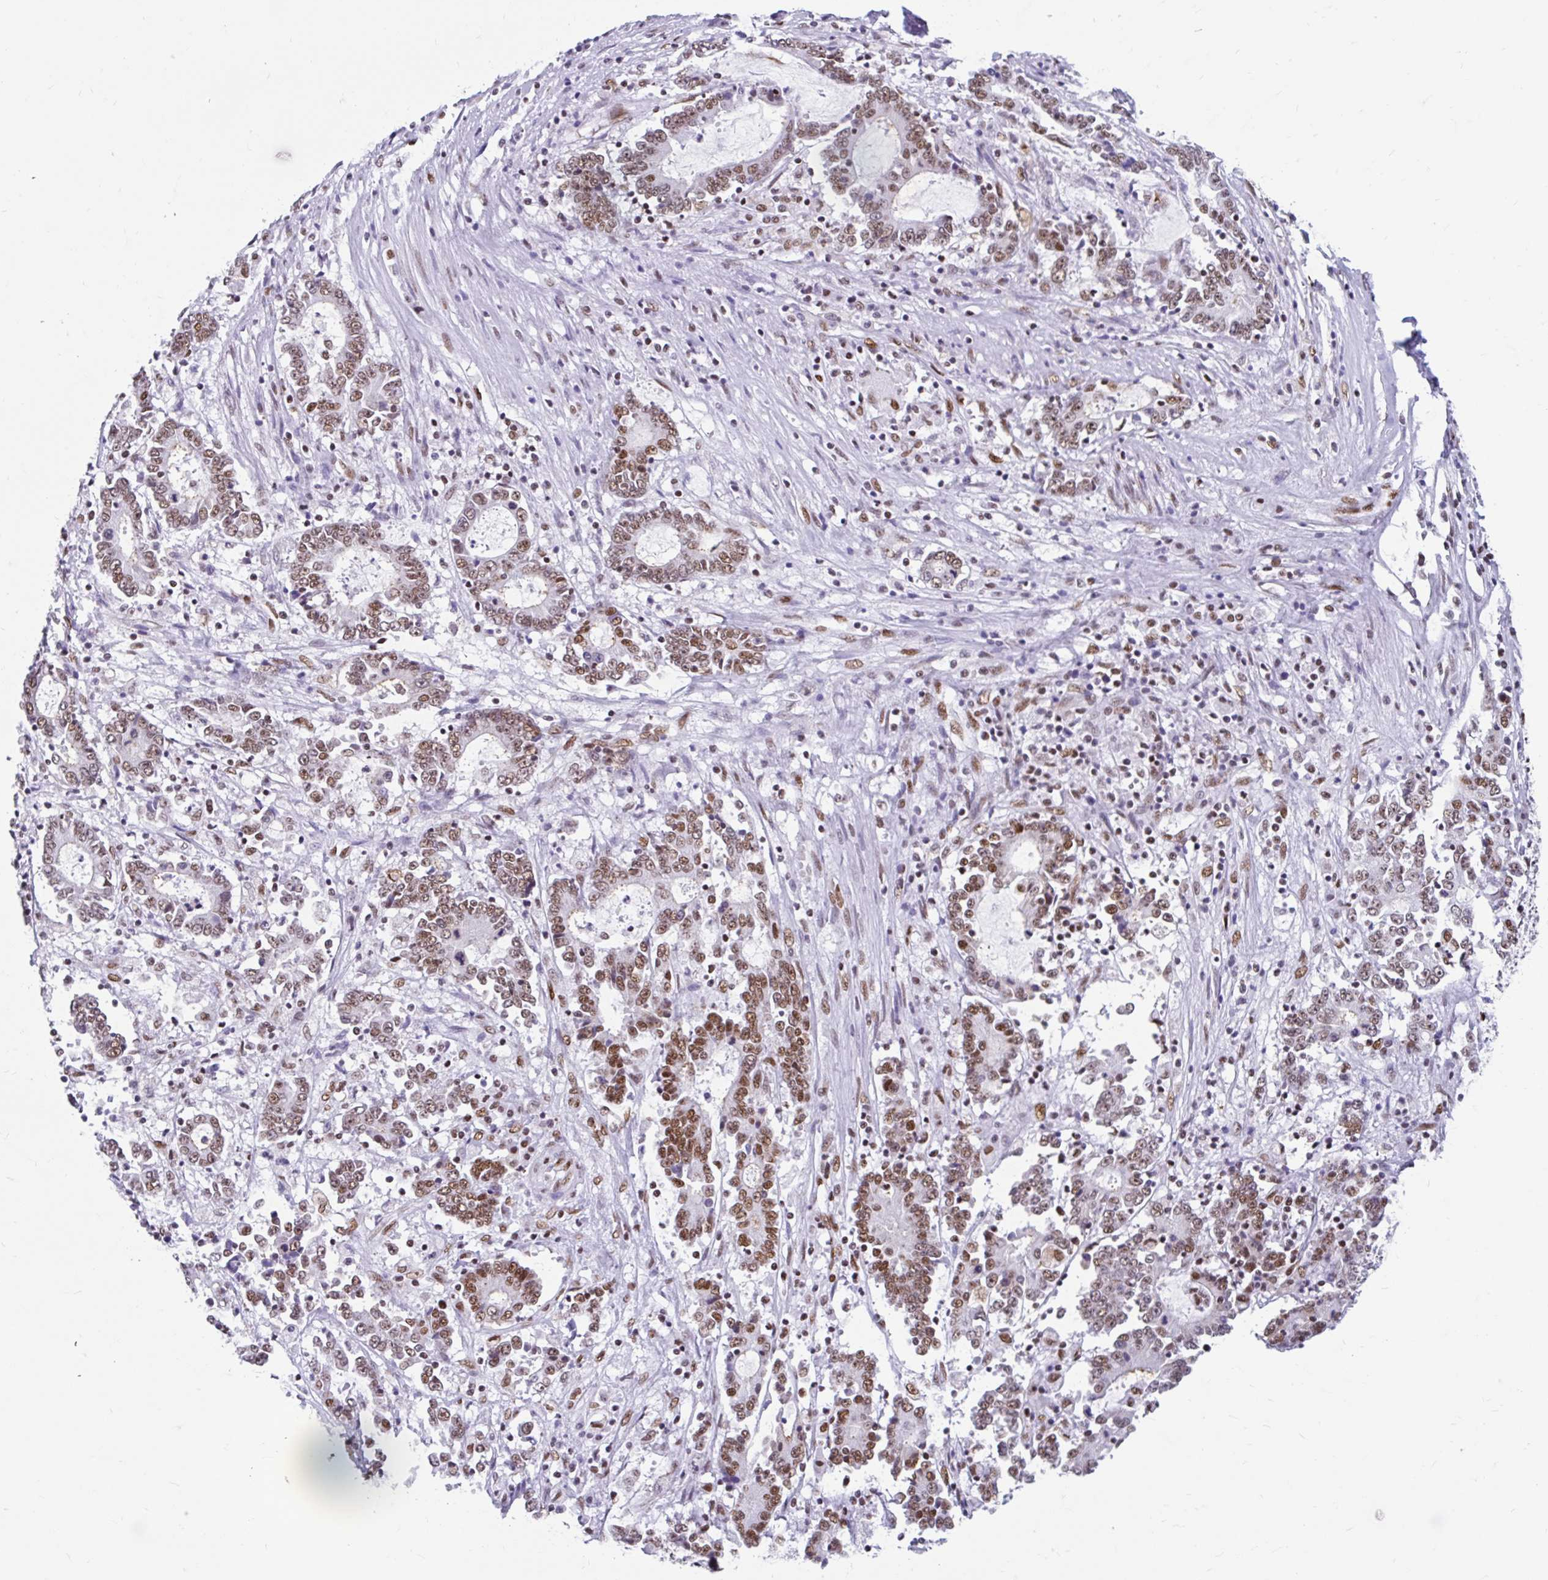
{"staining": {"intensity": "moderate", "quantity": ">75%", "location": "nuclear"}, "tissue": "stomach cancer", "cell_type": "Tumor cells", "image_type": "cancer", "snomed": [{"axis": "morphology", "description": "Adenocarcinoma, NOS"}, {"axis": "topography", "description": "Stomach, upper"}], "caption": "Stomach cancer (adenocarcinoma) was stained to show a protein in brown. There is medium levels of moderate nuclear positivity in about >75% of tumor cells. (Stains: DAB (3,3'-diaminobenzidine) in brown, nuclei in blue, Microscopy: brightfield microscopy at high magnification).", "gene": "KHDRBS1", "patient": {"sex": "male", "age": 68}}